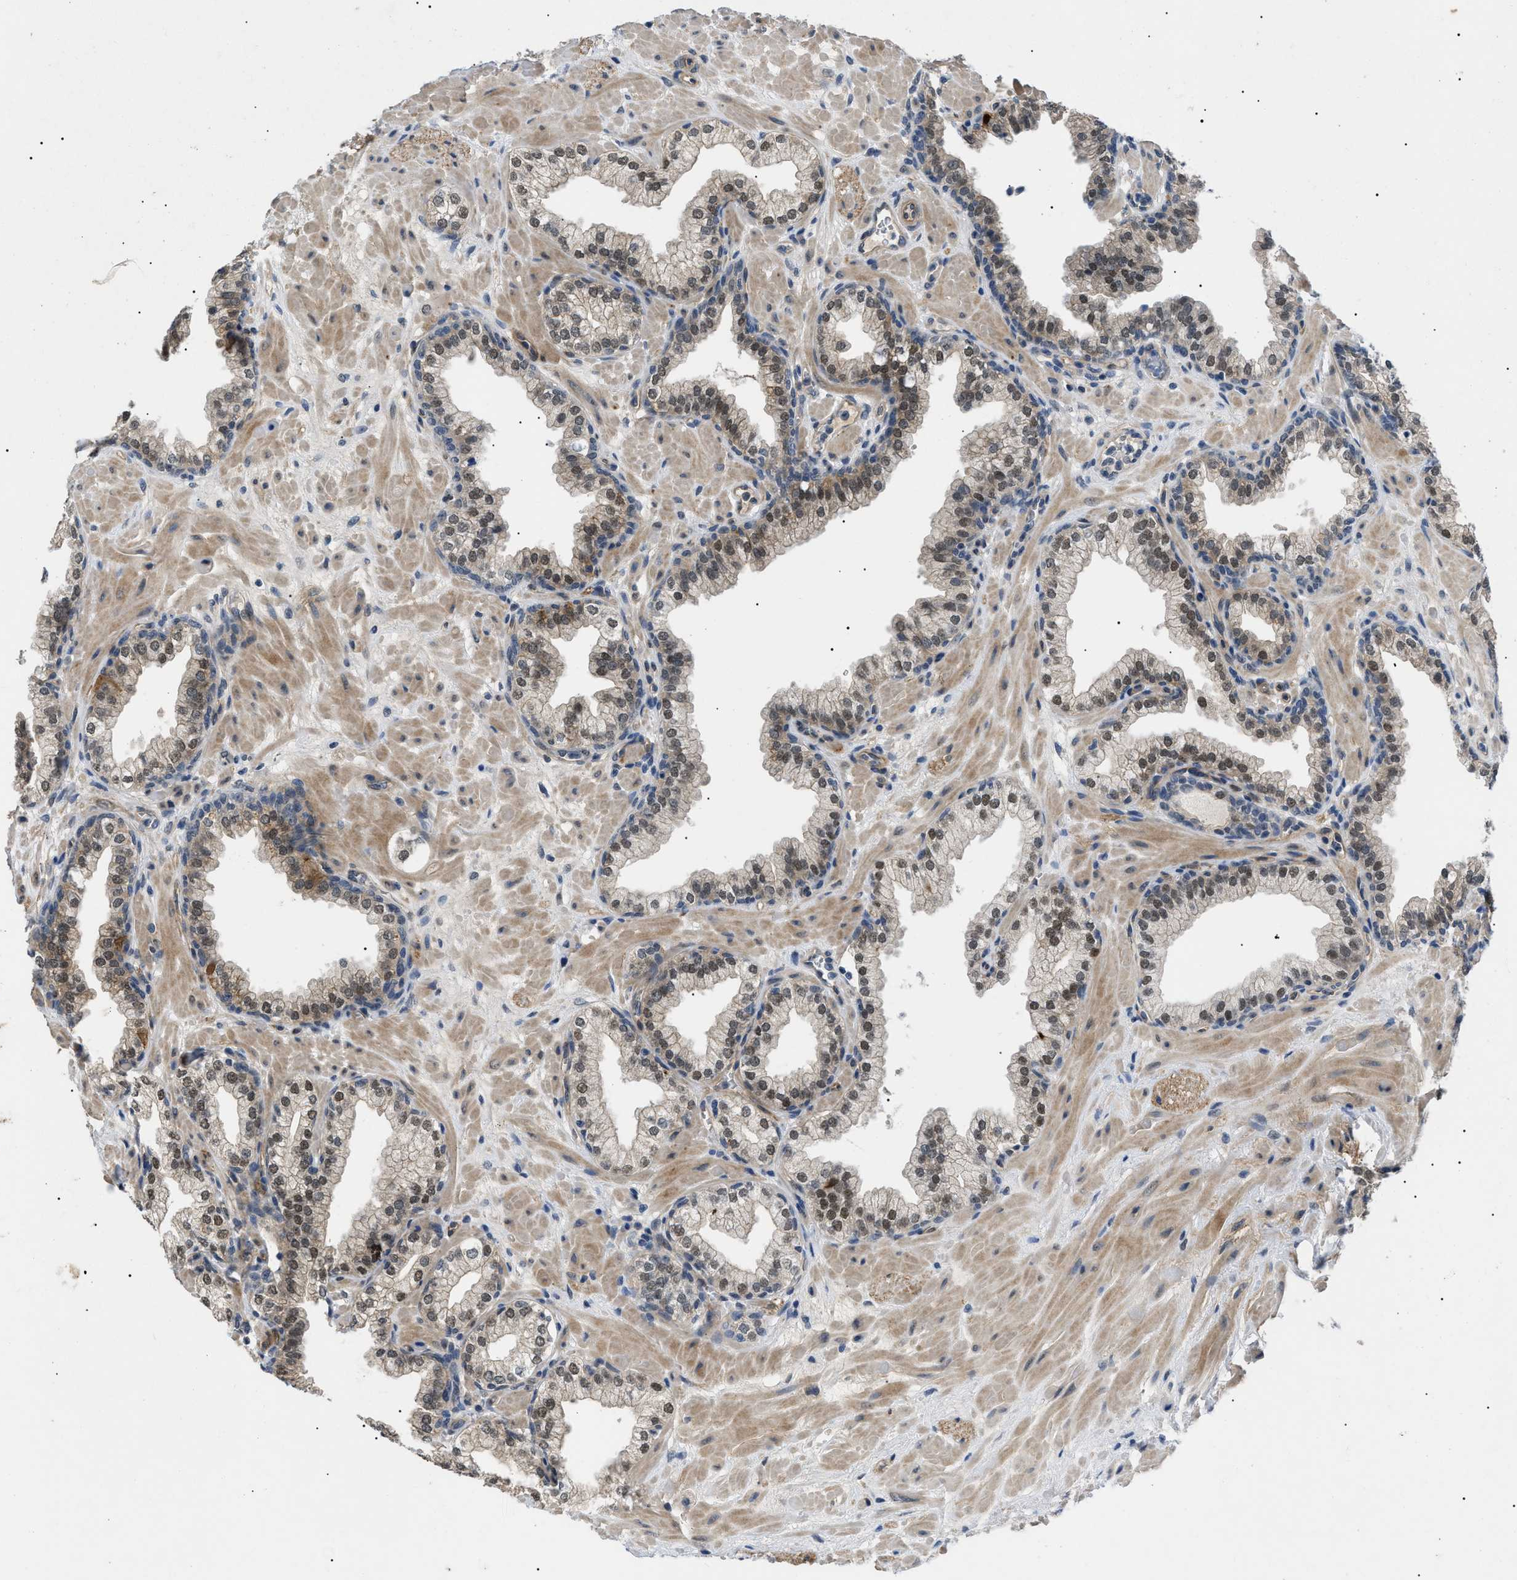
{"staining": {"intensity": "moderate", "quantity": ">75%", "location": "nuclear"}, "tissue": "prostate", "cell_type": "Glandular cells", "image_type": "normal", "snomed": [{"axis": "morphology", "description": "Normal tissue, NOS"}, {"axis": "morphology", "description": "Urothelial carcinoma, Low grade"}, {"axis": "topography", "description": "Urinary bladder"}, {"axis": "topography", "description": "Prostate"}], "caption": "Moderate nuclear protein staining is seen in approximately >75% of glandular cells in prostate.", "gene": "CRCP", "patient": {"sex": "male", "age": 60}}